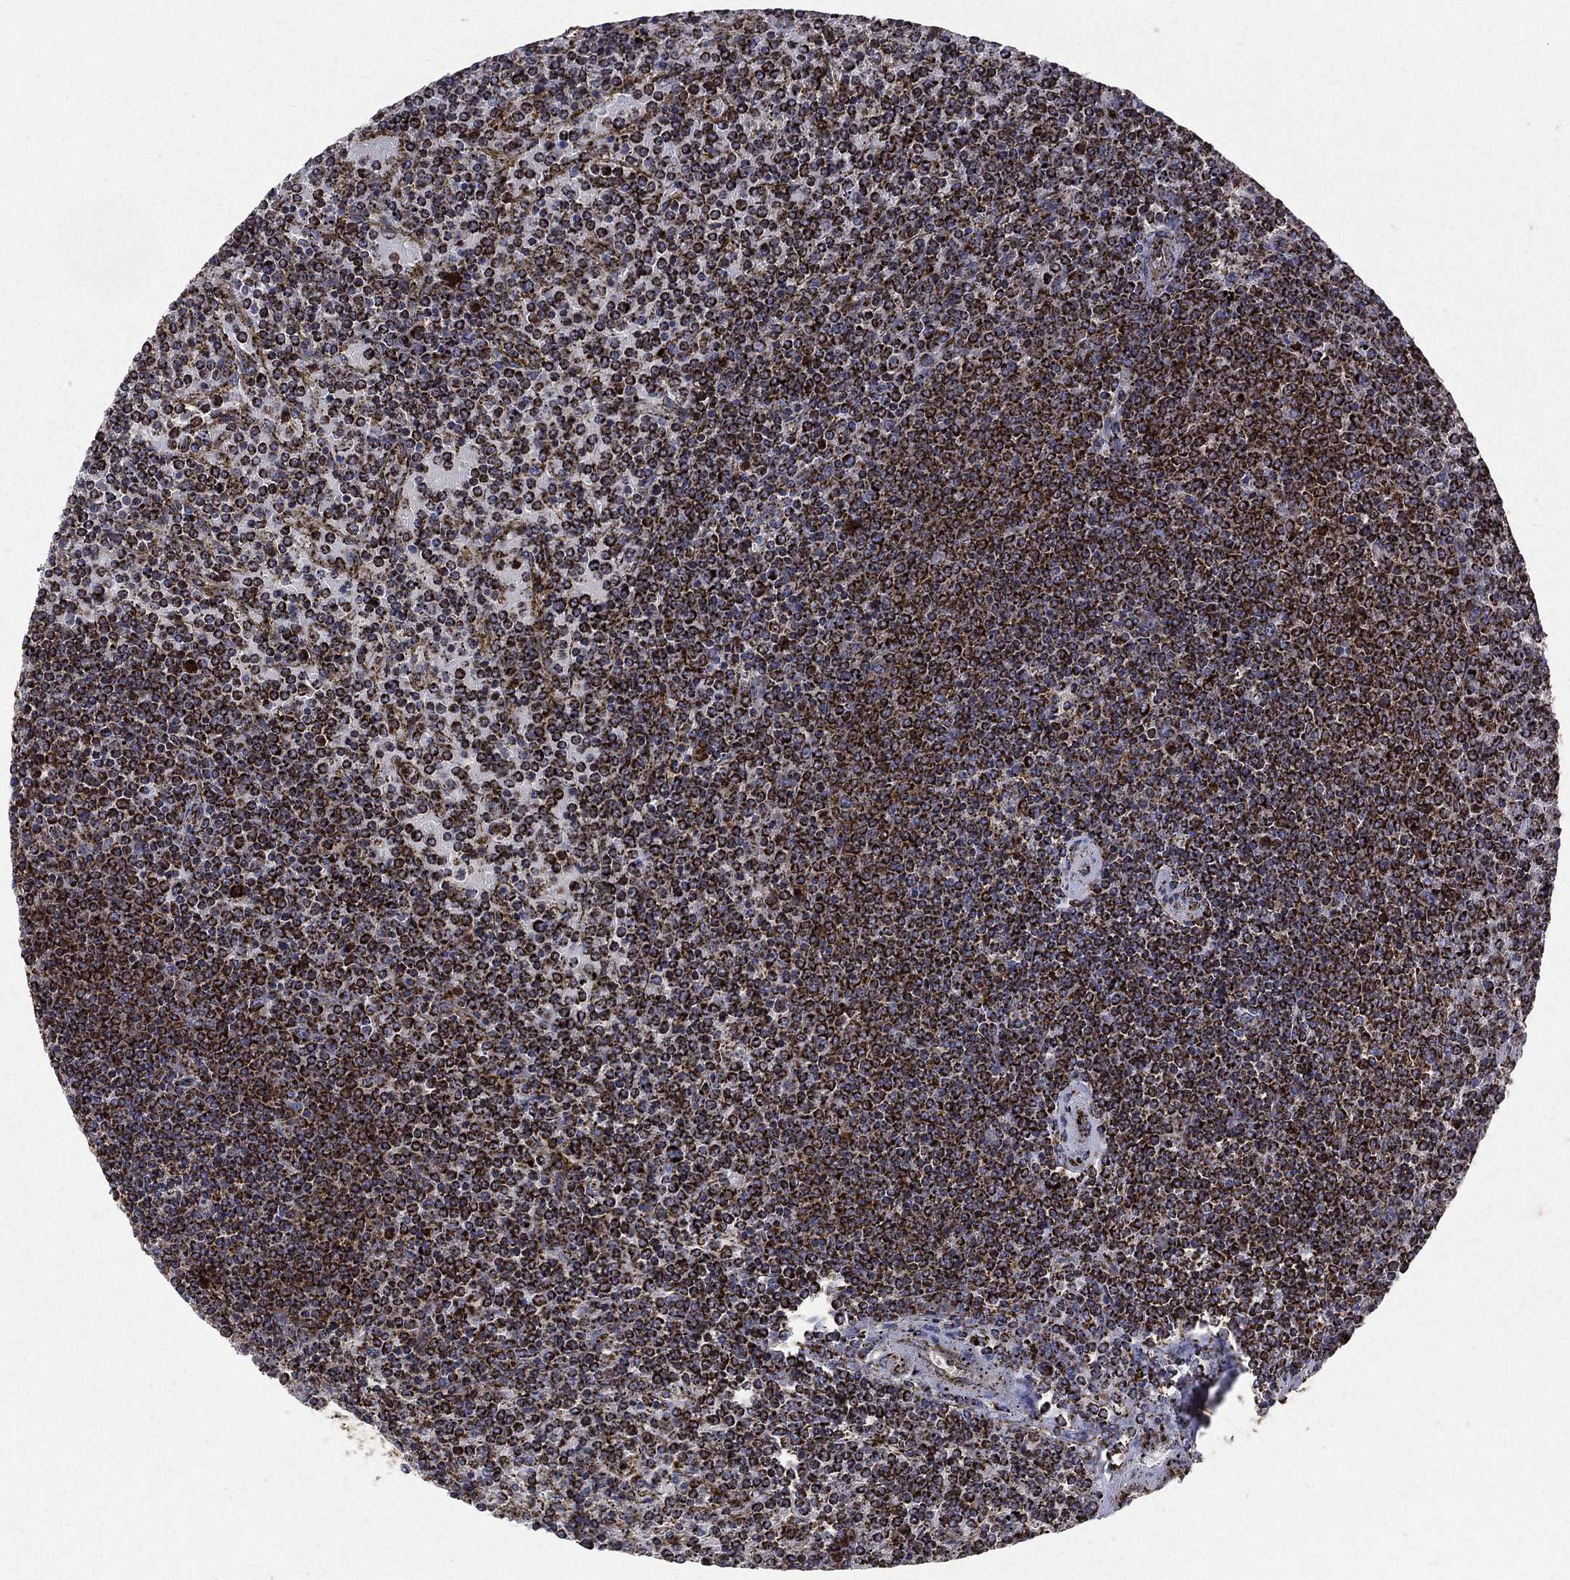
{"staining": {"intensity": "strong", "quantity": ">75%", "location": "cytoplasmic/membranous"}, "tissue": "lymphoma", "cell_type": "Tumor cells", "image_type": "cancer", "snomed": [{"axis": "morphology", "description": "Malignant lymphoma, non-Hodgkin's type, Low grade"}, {"axis": "topography", "description": "Spleen"}], "caption": "A histopathology image of lymphoma stained for a protein shows strong cytoplasmic/membranous brown staining in tumor cells.", "gene": "GOT2", "patient": {"sex": "female", "age": 77}}